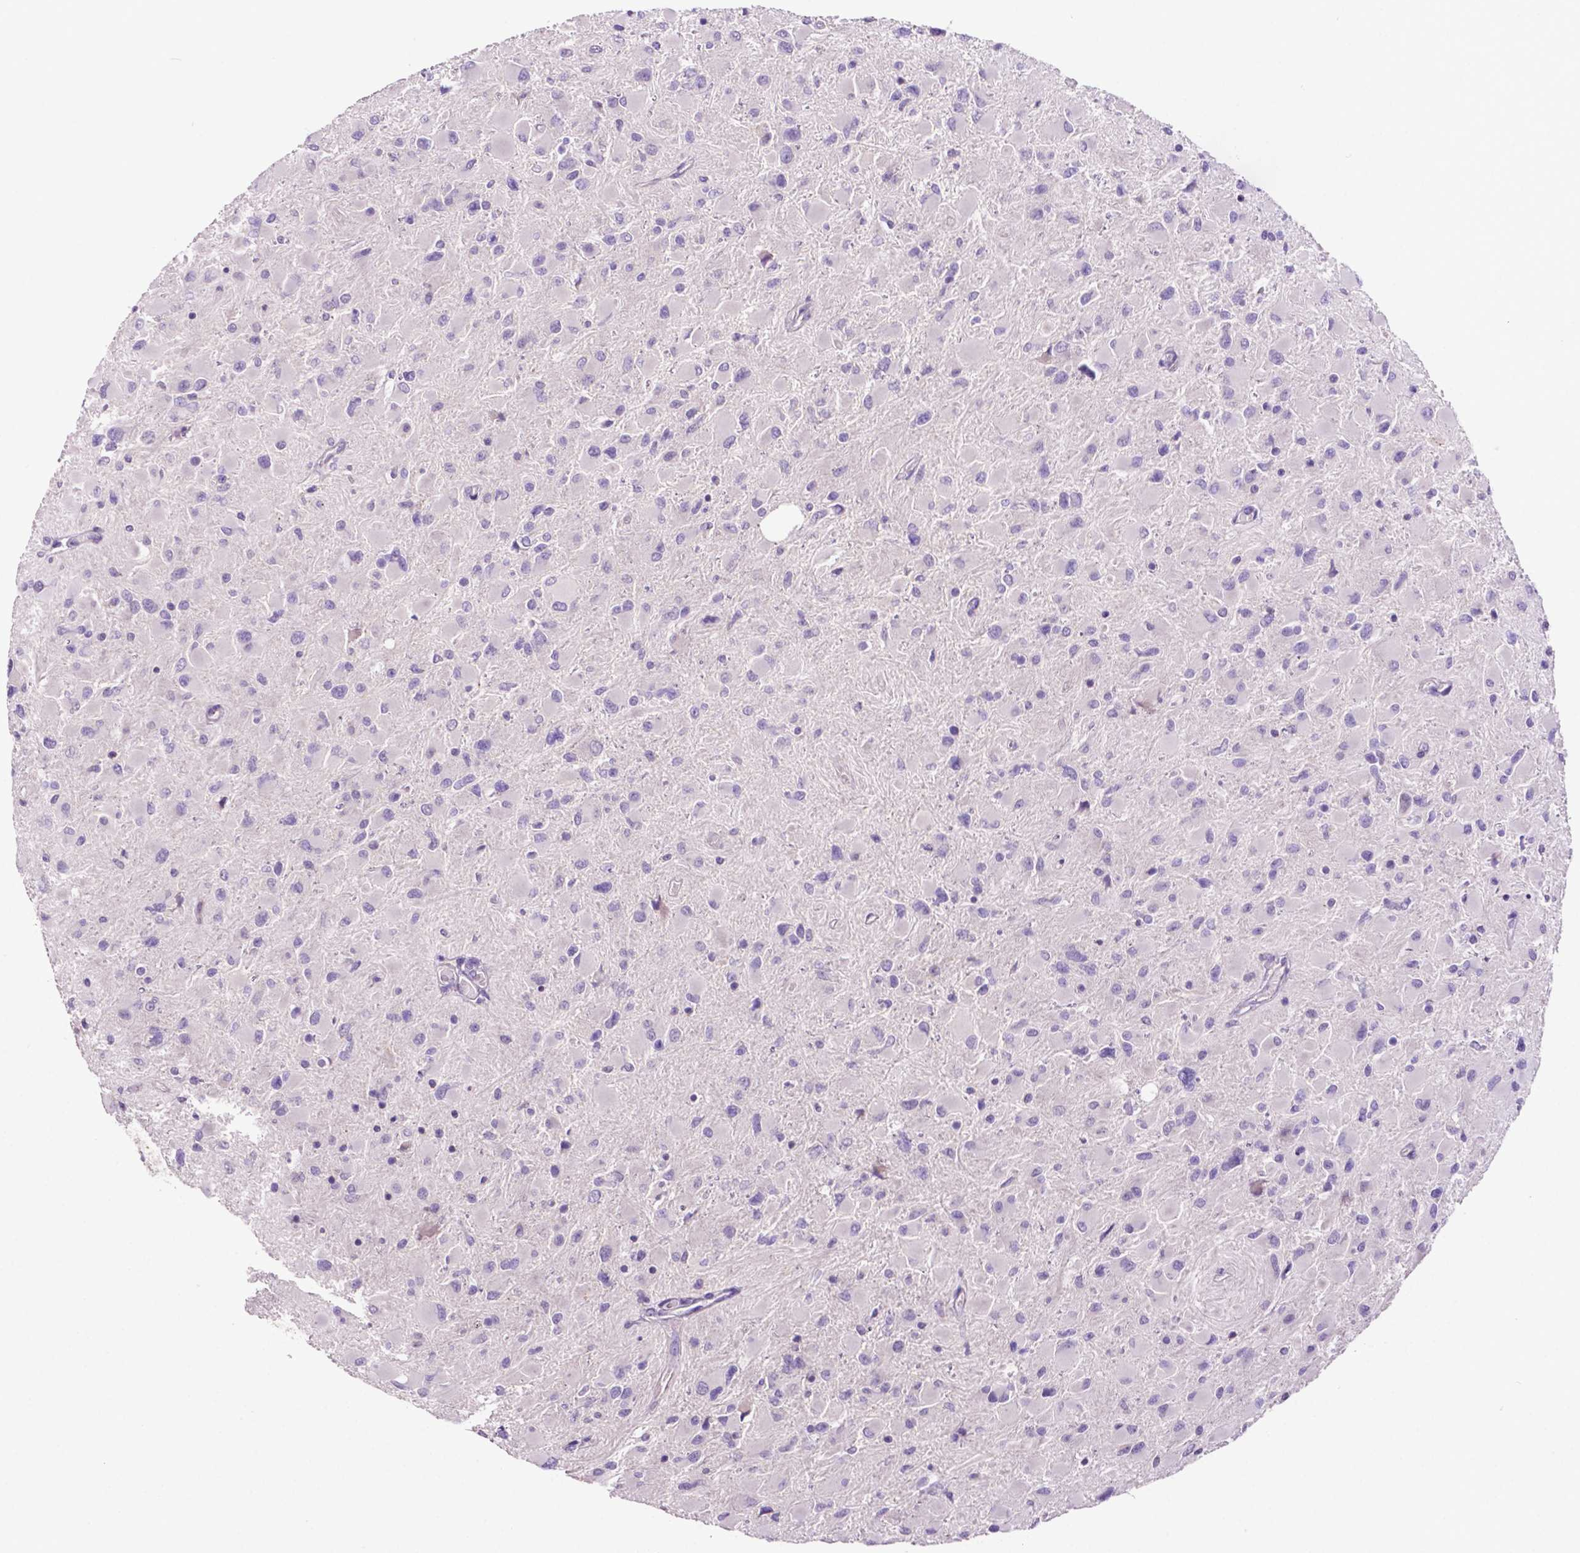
{"staining": {"intensity": "negative", "quantity": "none", "location": "none"}, "tissue": "glioma", "cell_type": "Tumor cells", "image_type": "cancer", "snomed": [{"axis": "morphology", "description": "Glioma, malignant, High grade"}, {"axis": "topography", "description": "Cerebral cortex"}], "caption": "This is a photomicrograph of immunohistochemistry staining of glioma, which shows no positivity in tumor cells.", "gene": "PRPS2", "patient": {"sex": "female", "age": 36}}